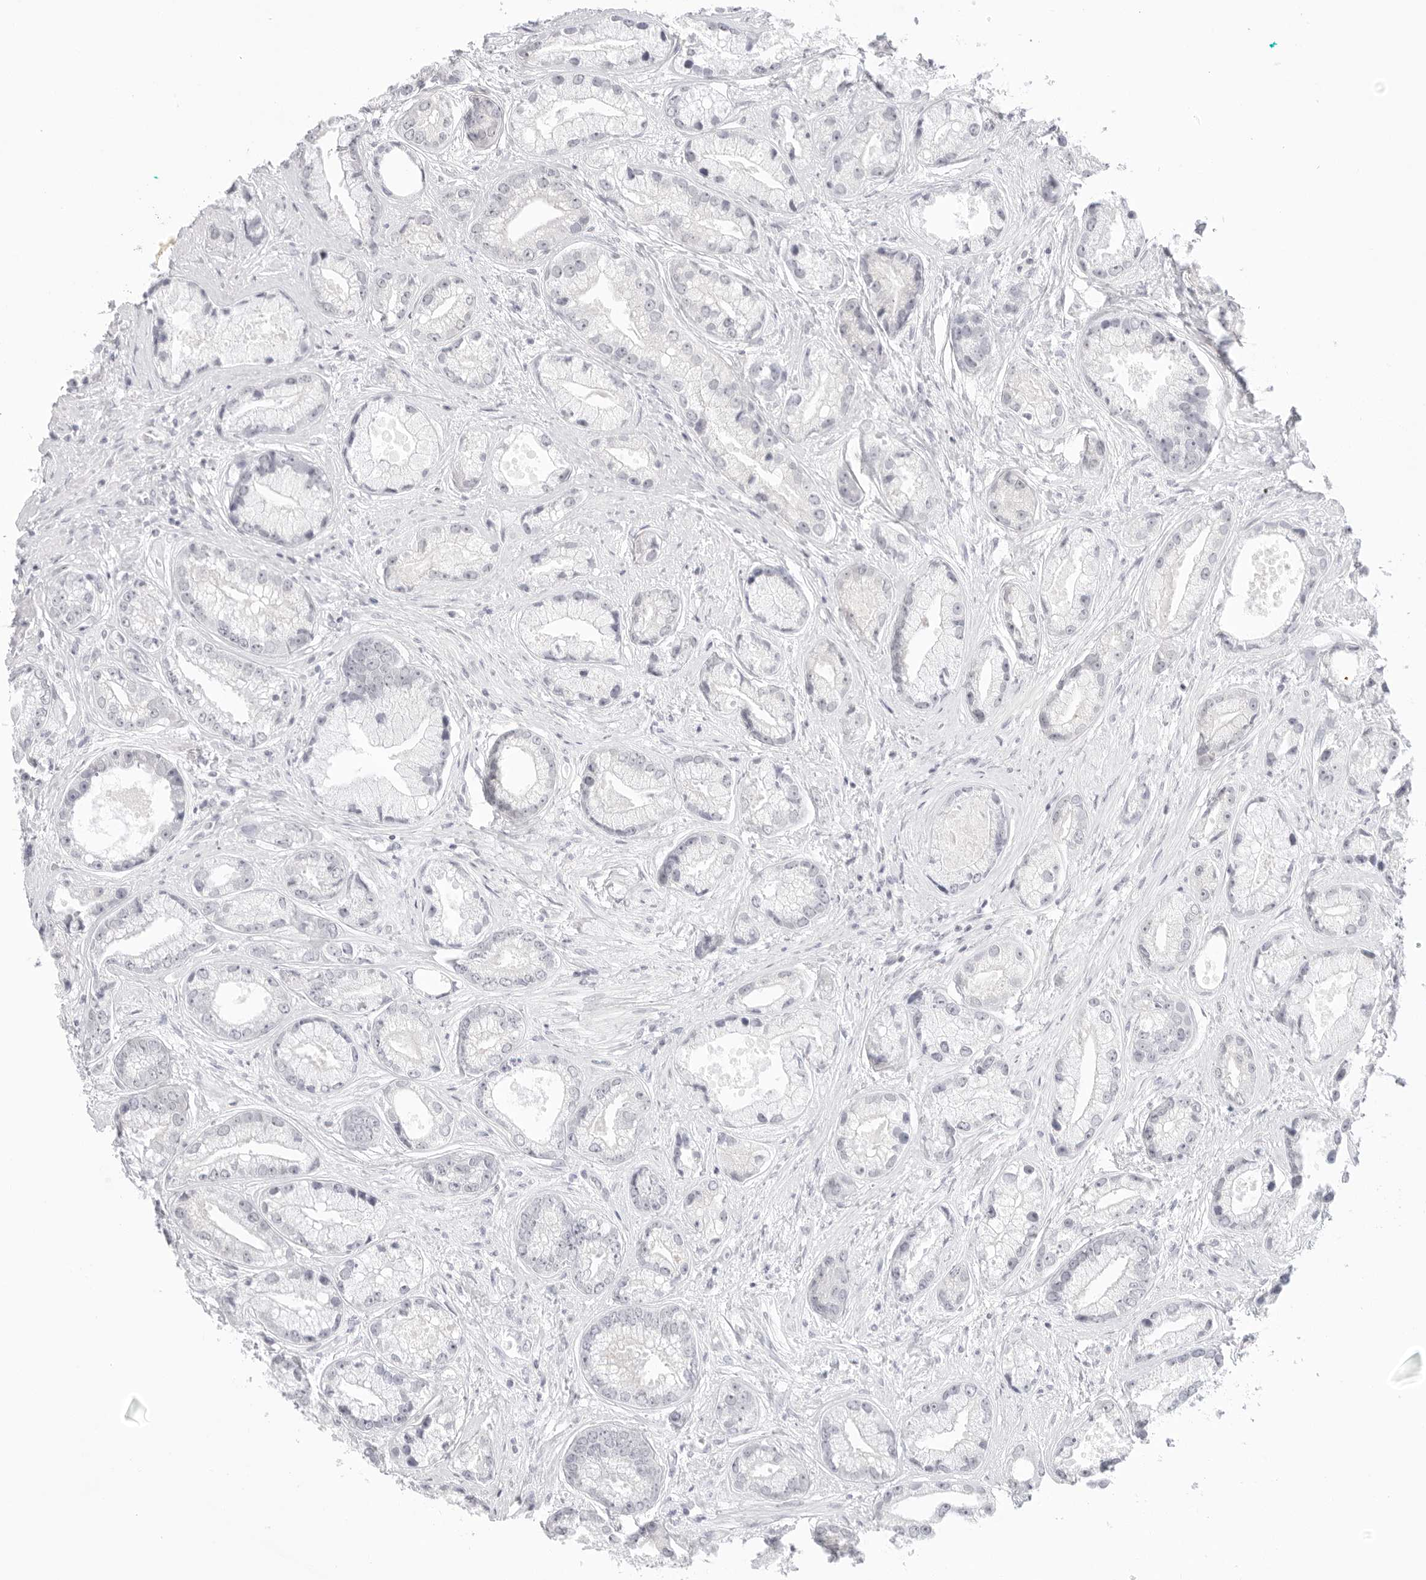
{"staining": {"intensity": "negative", "quantity": "none", "location": "none"}, "tissue": "prostate cancer", "cell_type": "Tumor cells", "image_type": "cancer", "snomed": [{"axis": "morphology", "description": "Adenocarcinoma, High grade"}, {"axis": "topography", "description": "Prostate"}], "caption": "A micrograph of human prostate adenocarcinoma (high-grade) is negative for staining in tumor cells. Nuclei are stained in blue.", "gene": "MED18", "patient": {"sex": "male", "age": 61}}